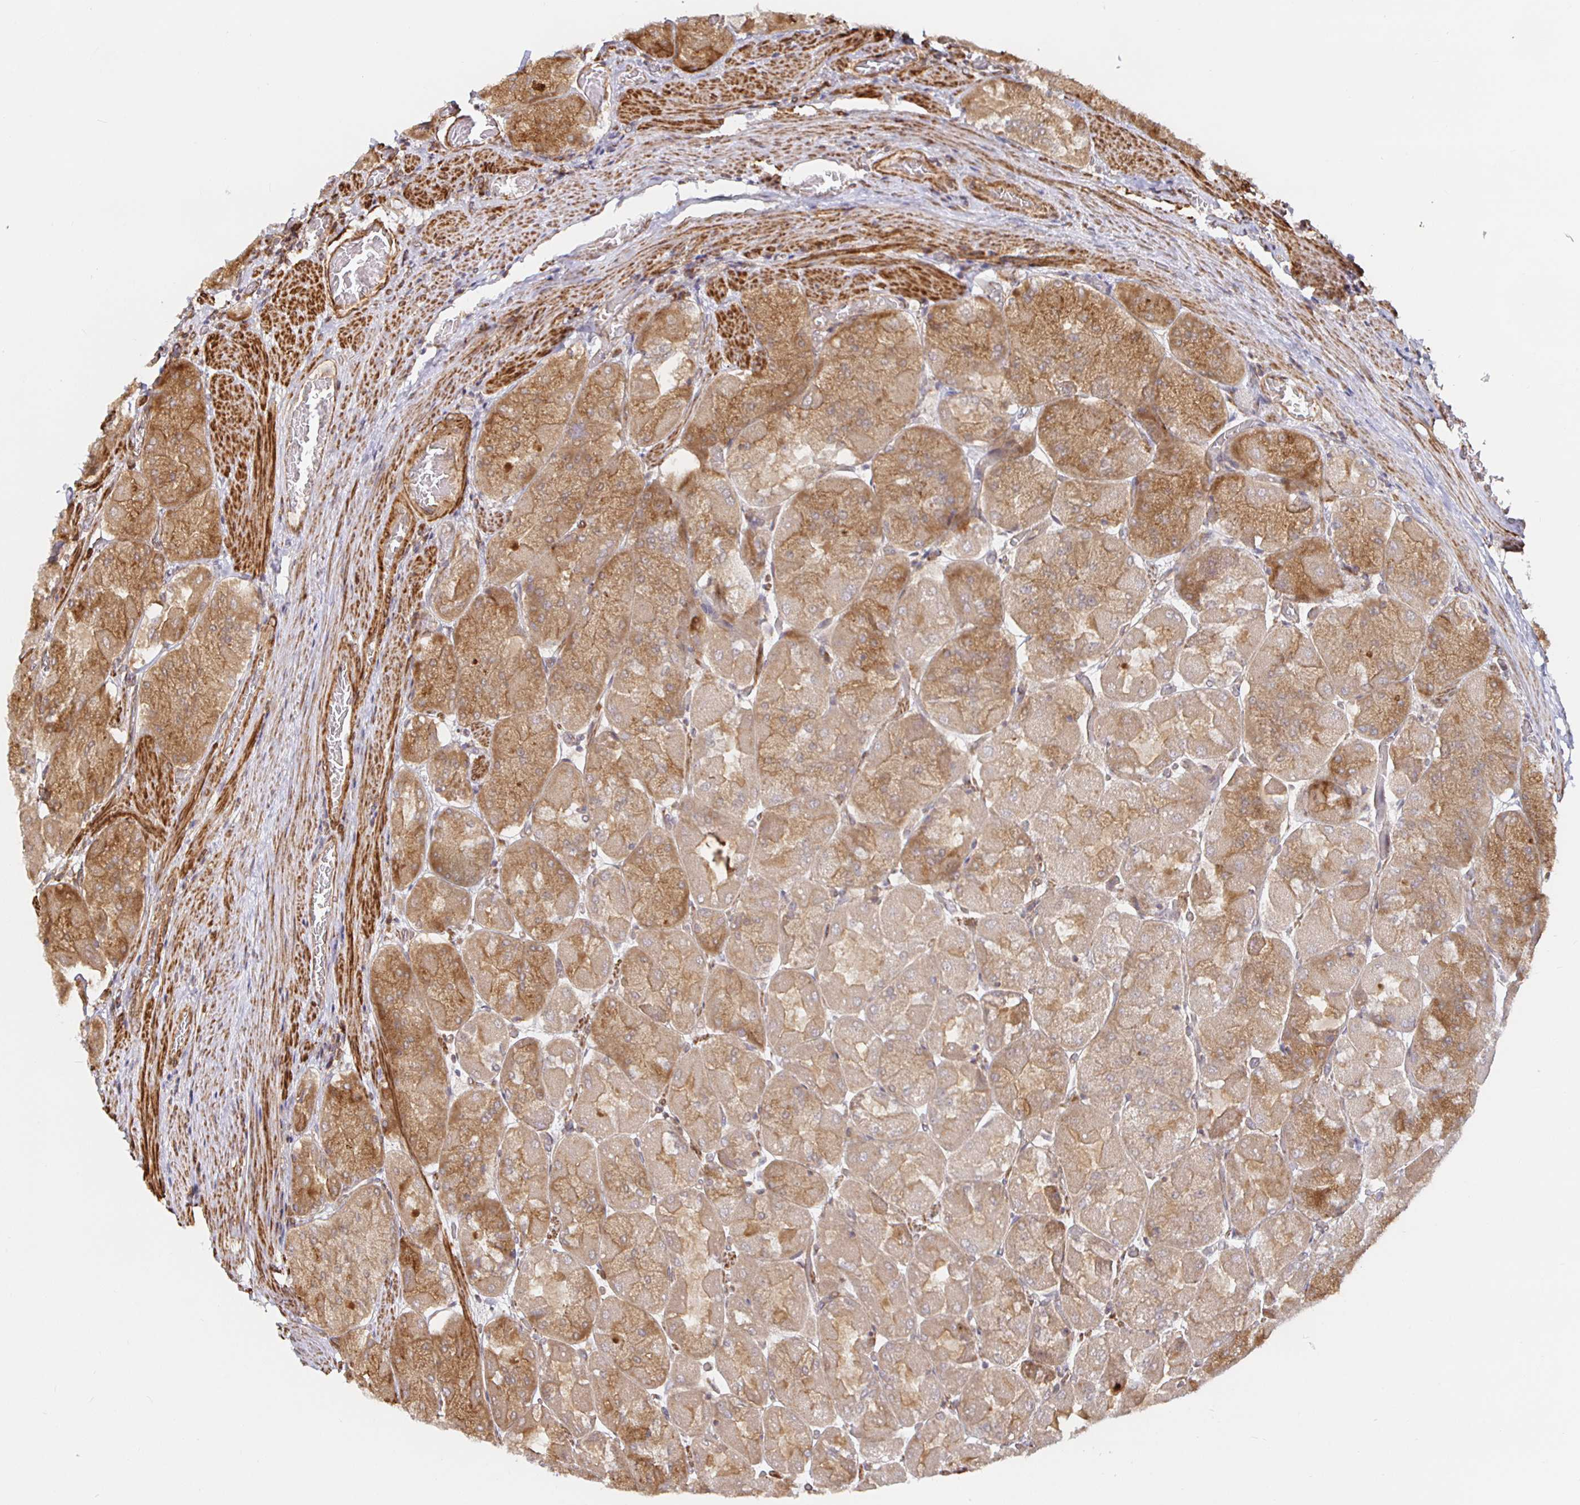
{"staining": {"intensity": "moderate", "quantity": ">75%", "location": "cytoplasmic/membranous"}, "tissue": "stomach", "cell_type": "Glandular cells", "image_type": "normal", "snomed": [{"axis": "morphology", "description": "Normal tissue, NOS"}, {"axis": "topography", "description": "Stomach"}], "caption": "IHC of unremarkable human stomach shows medium levels of moderate cytoplasmic/membranous positivity in about >75% of glandular cells.", "gene": "STRAP", "patient": {"sex": "female", "age": 61}}